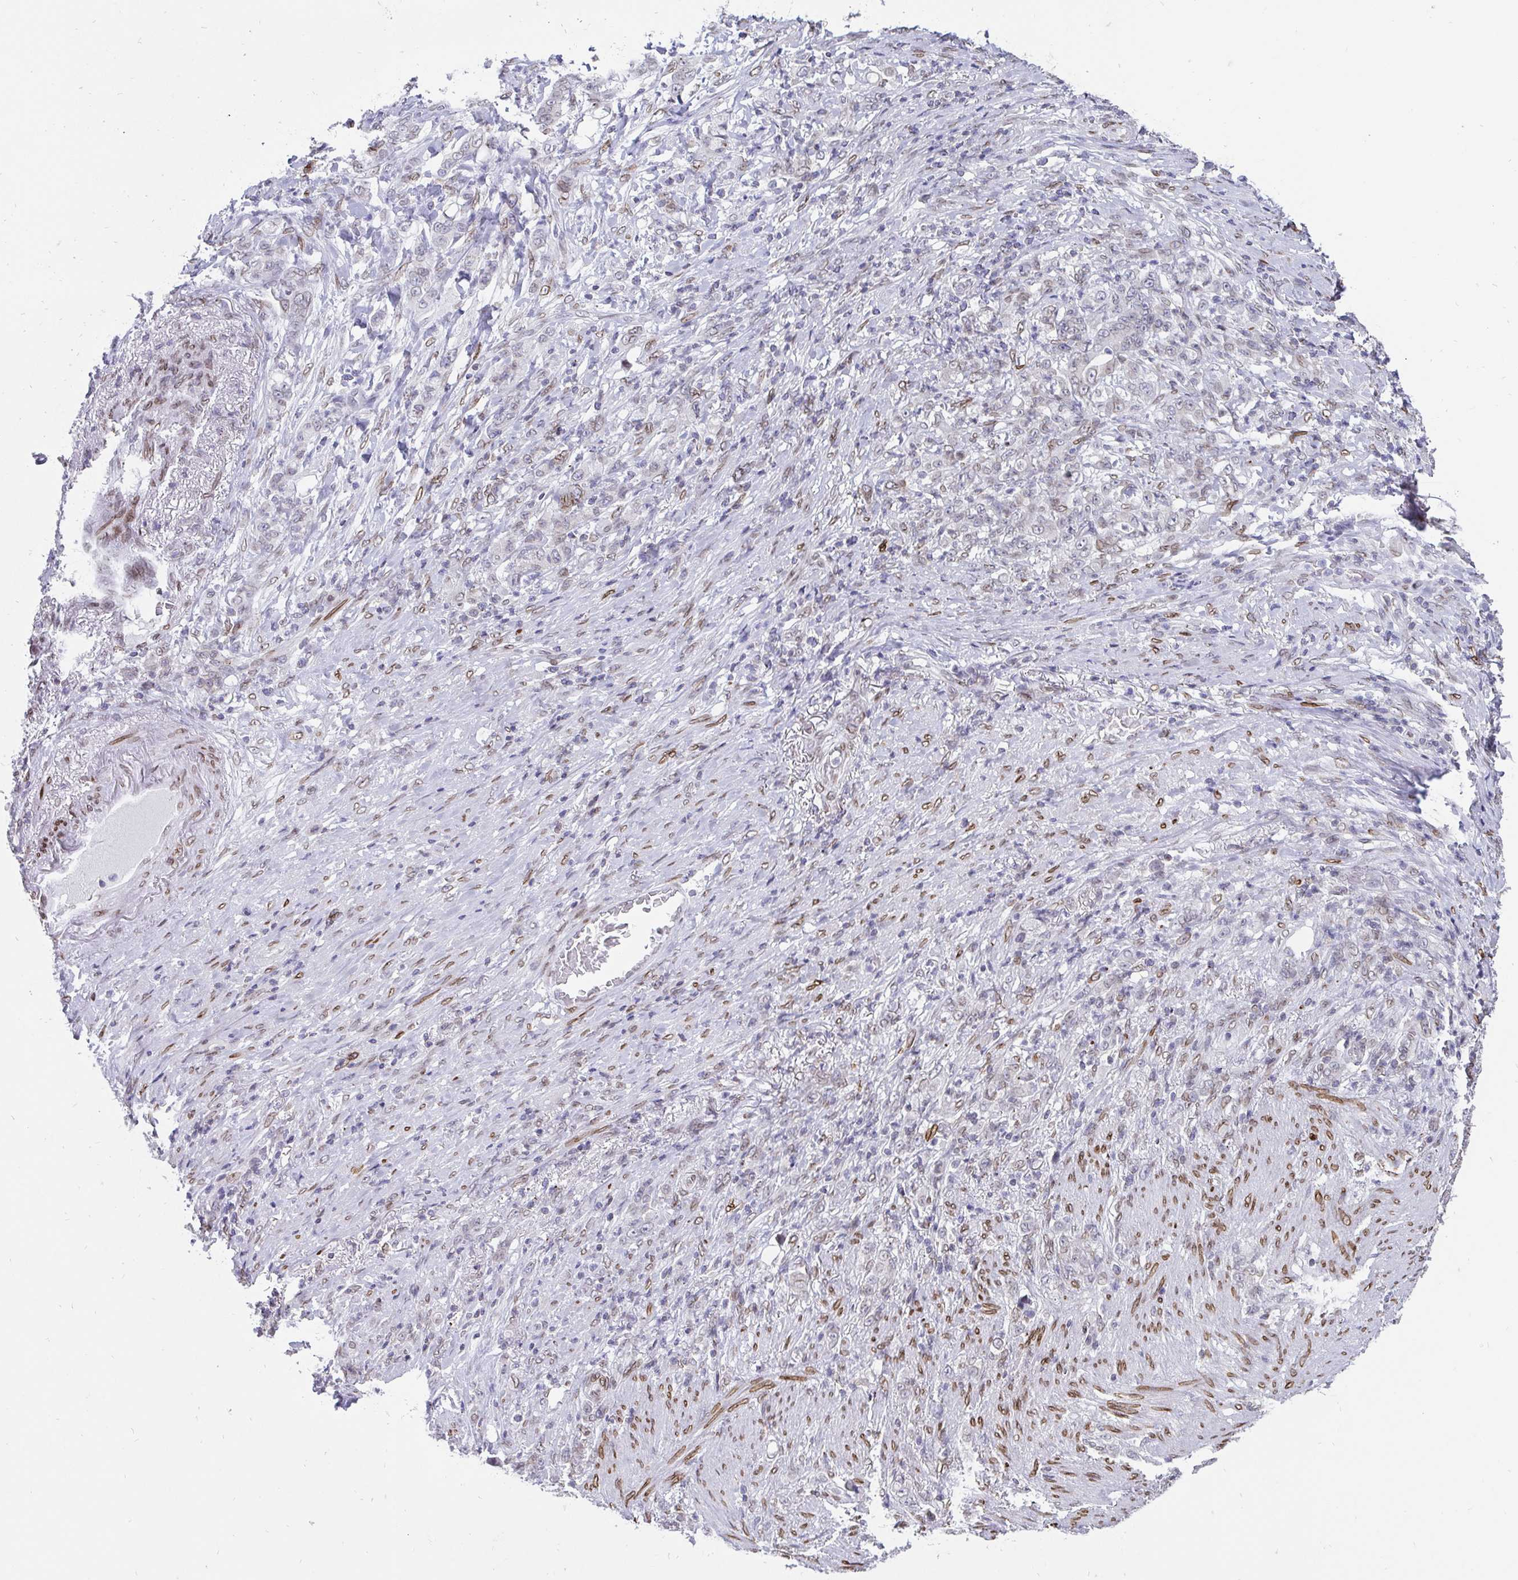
{"staining": {"intensity": "negative", "quantity": "none", "location": "none"}, "tissue": "stomach cancer", "cell_type": "Tumor cells", "image_type": "cancer", "snomed": [{"axis": "morphology", "description": "Adenocarcinoma, NOS"}, {"axis": "topography", "description": "Stomach"}], "caption": "High magnification brightfield microscopy of adenocarcinoma (stomach) stained with DAB (brown) and counterstained with hematoxylin (blue): tumor cells show no significant positivity.", "gene": "EMD", "patient": {"sex": "female", "age": 79}}